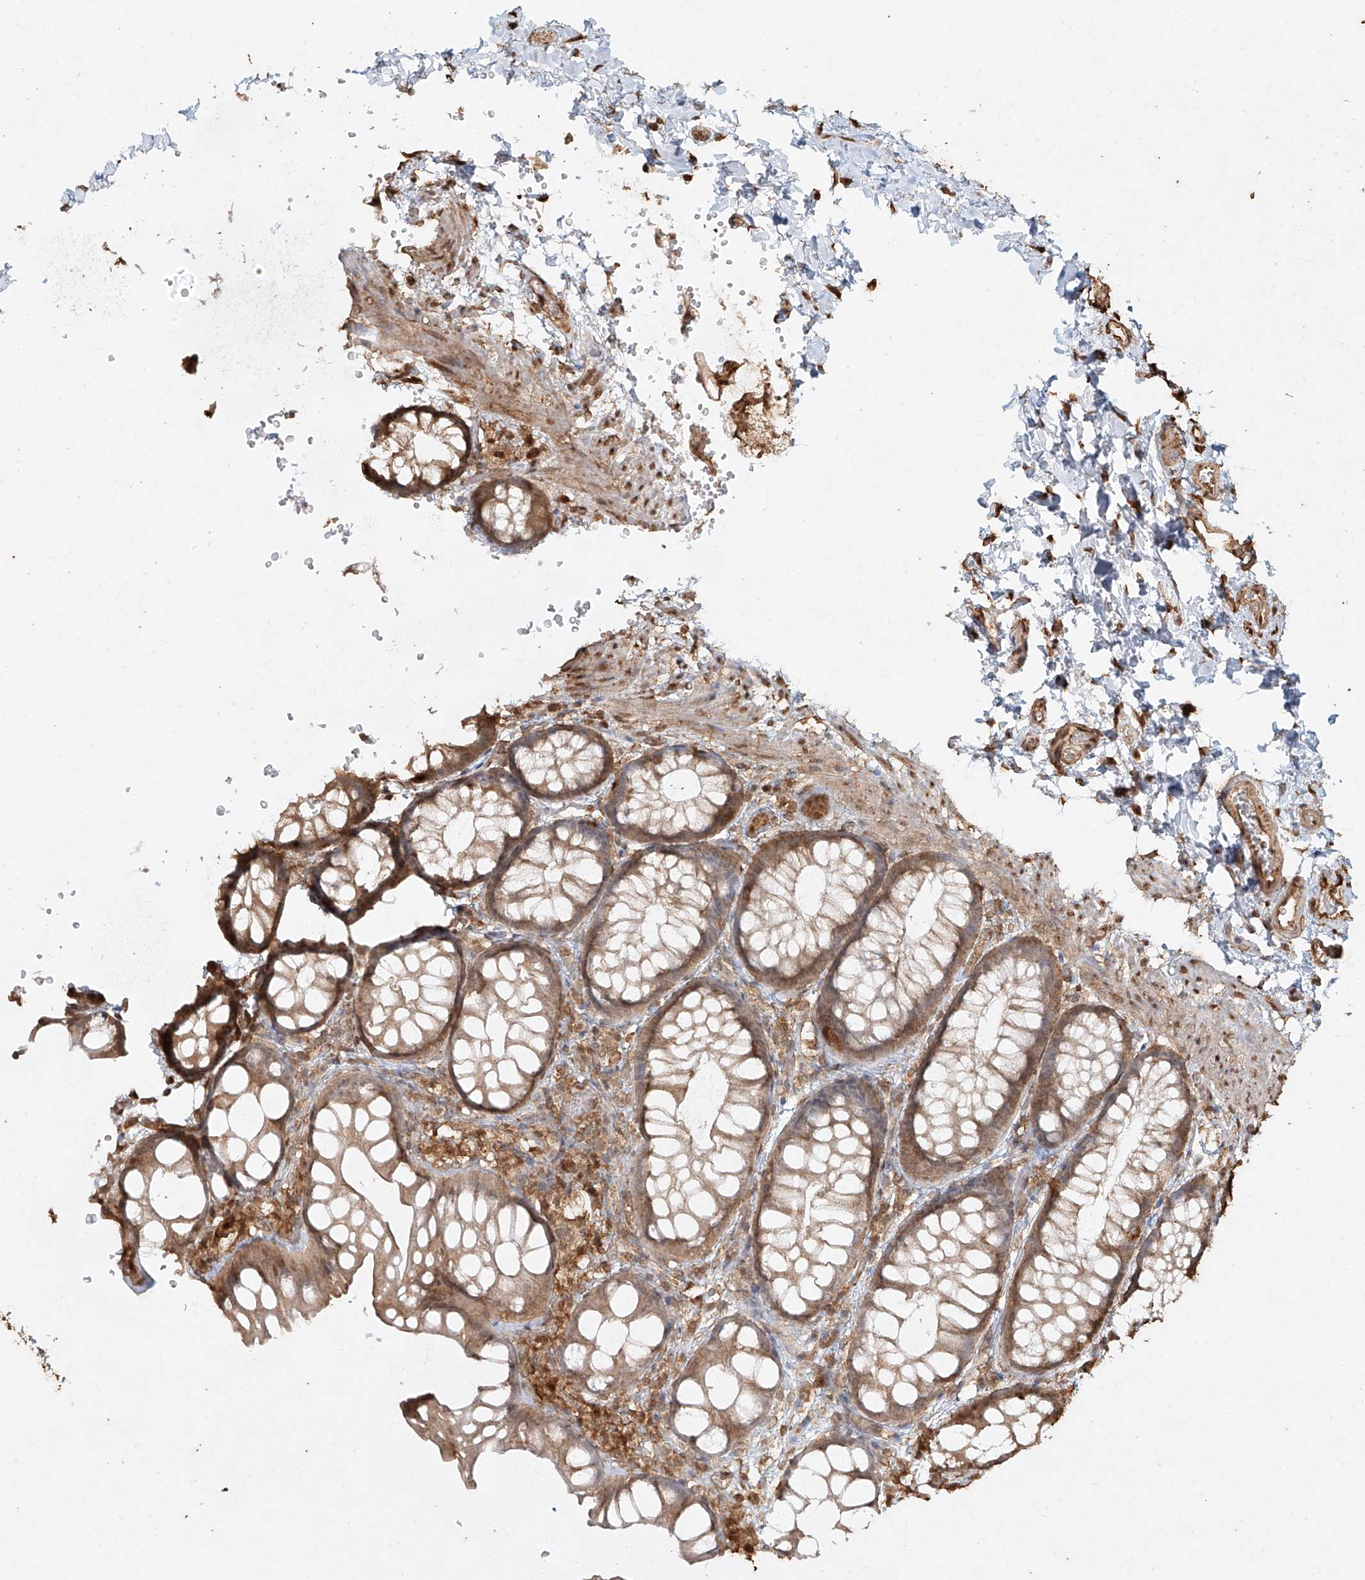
{"staining": {"intensity": "moderate", "quantity": ">75%", "location": "cytoplasmic/membranous"}, "tissue": "colon", "cell_type": "Endothelial cells", "image_type": "normal", "snomed": [{"axis": "morphology", "description": "Normal tissue, NOS"}, {"axis": "topography", "description": "Colon"}], "caption": "Colon was stained to show a protein in brown. There is medium levels of moderate cytoplasmic/membranous staining in approximately >75% of endothelial cells. (DAB = brown stain, brightfield microscopy at high magnification).", "gene": "TIGAR", "patient": {"sex": "male", "age": 47}}